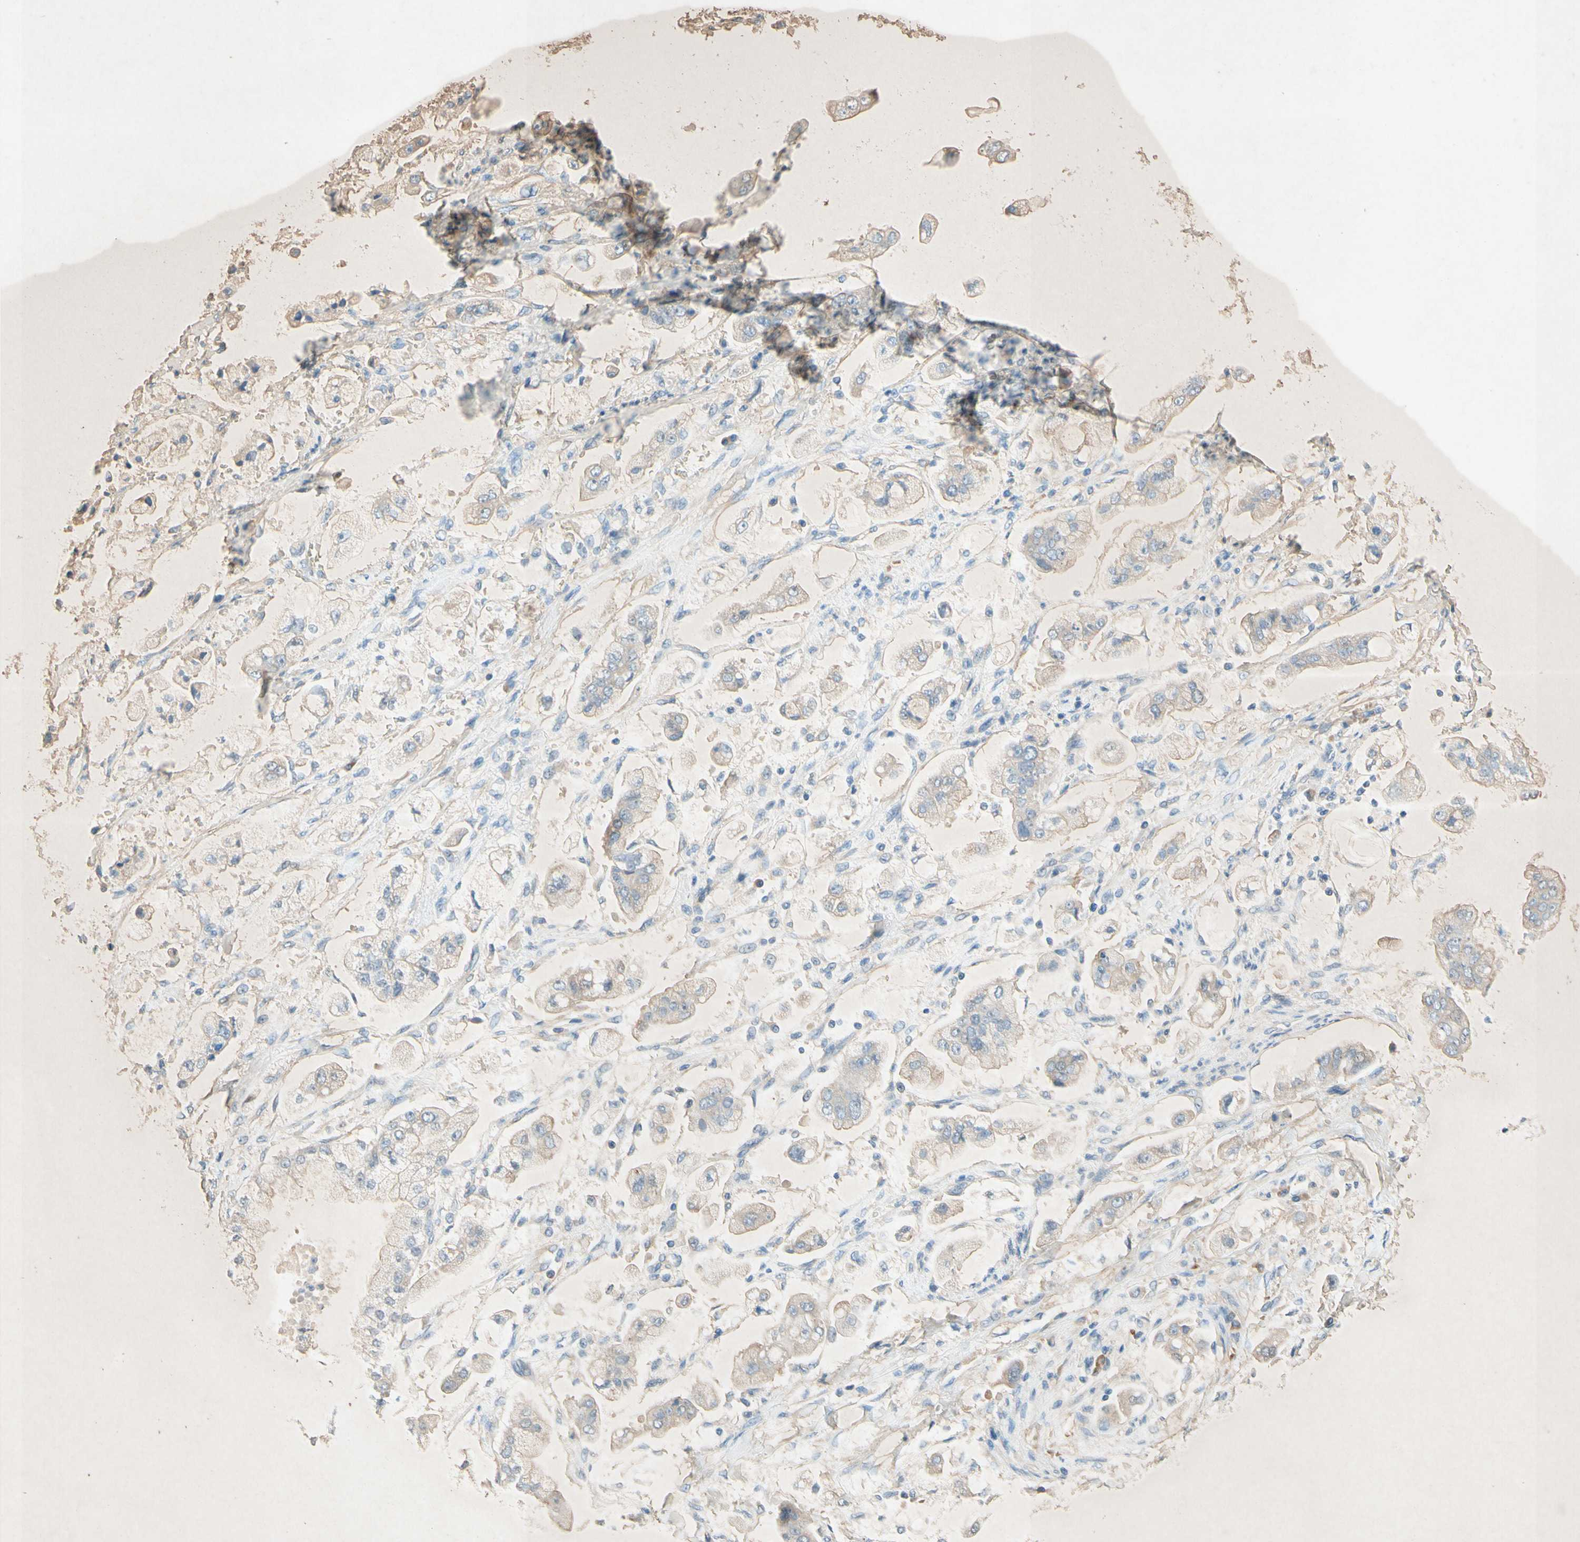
{"staining": {"intensity": "weak", "quantity": "<25%", "location": "cytoplasmic/membranous"}, "tissue": "stomach cancer", "cell_type": "Tumor cells", "image_type": "cancer", "snomed": [{"axis": "morphology", "description": "Adenocarcinoma, NOS"}, {"axis": "topography", "description": "Stomach"}], "caption": "Protein analysis of stomach cancer (adenocarcinoma) exhibits no significant positivity in tumor cells. Brightfield microscopy of immunohistochemistry stained with DAB (brown) and hematoxylin (blue), captured at high magnification.", "gene": "IL2", "patient": {"sex": "male", "age": 62}}